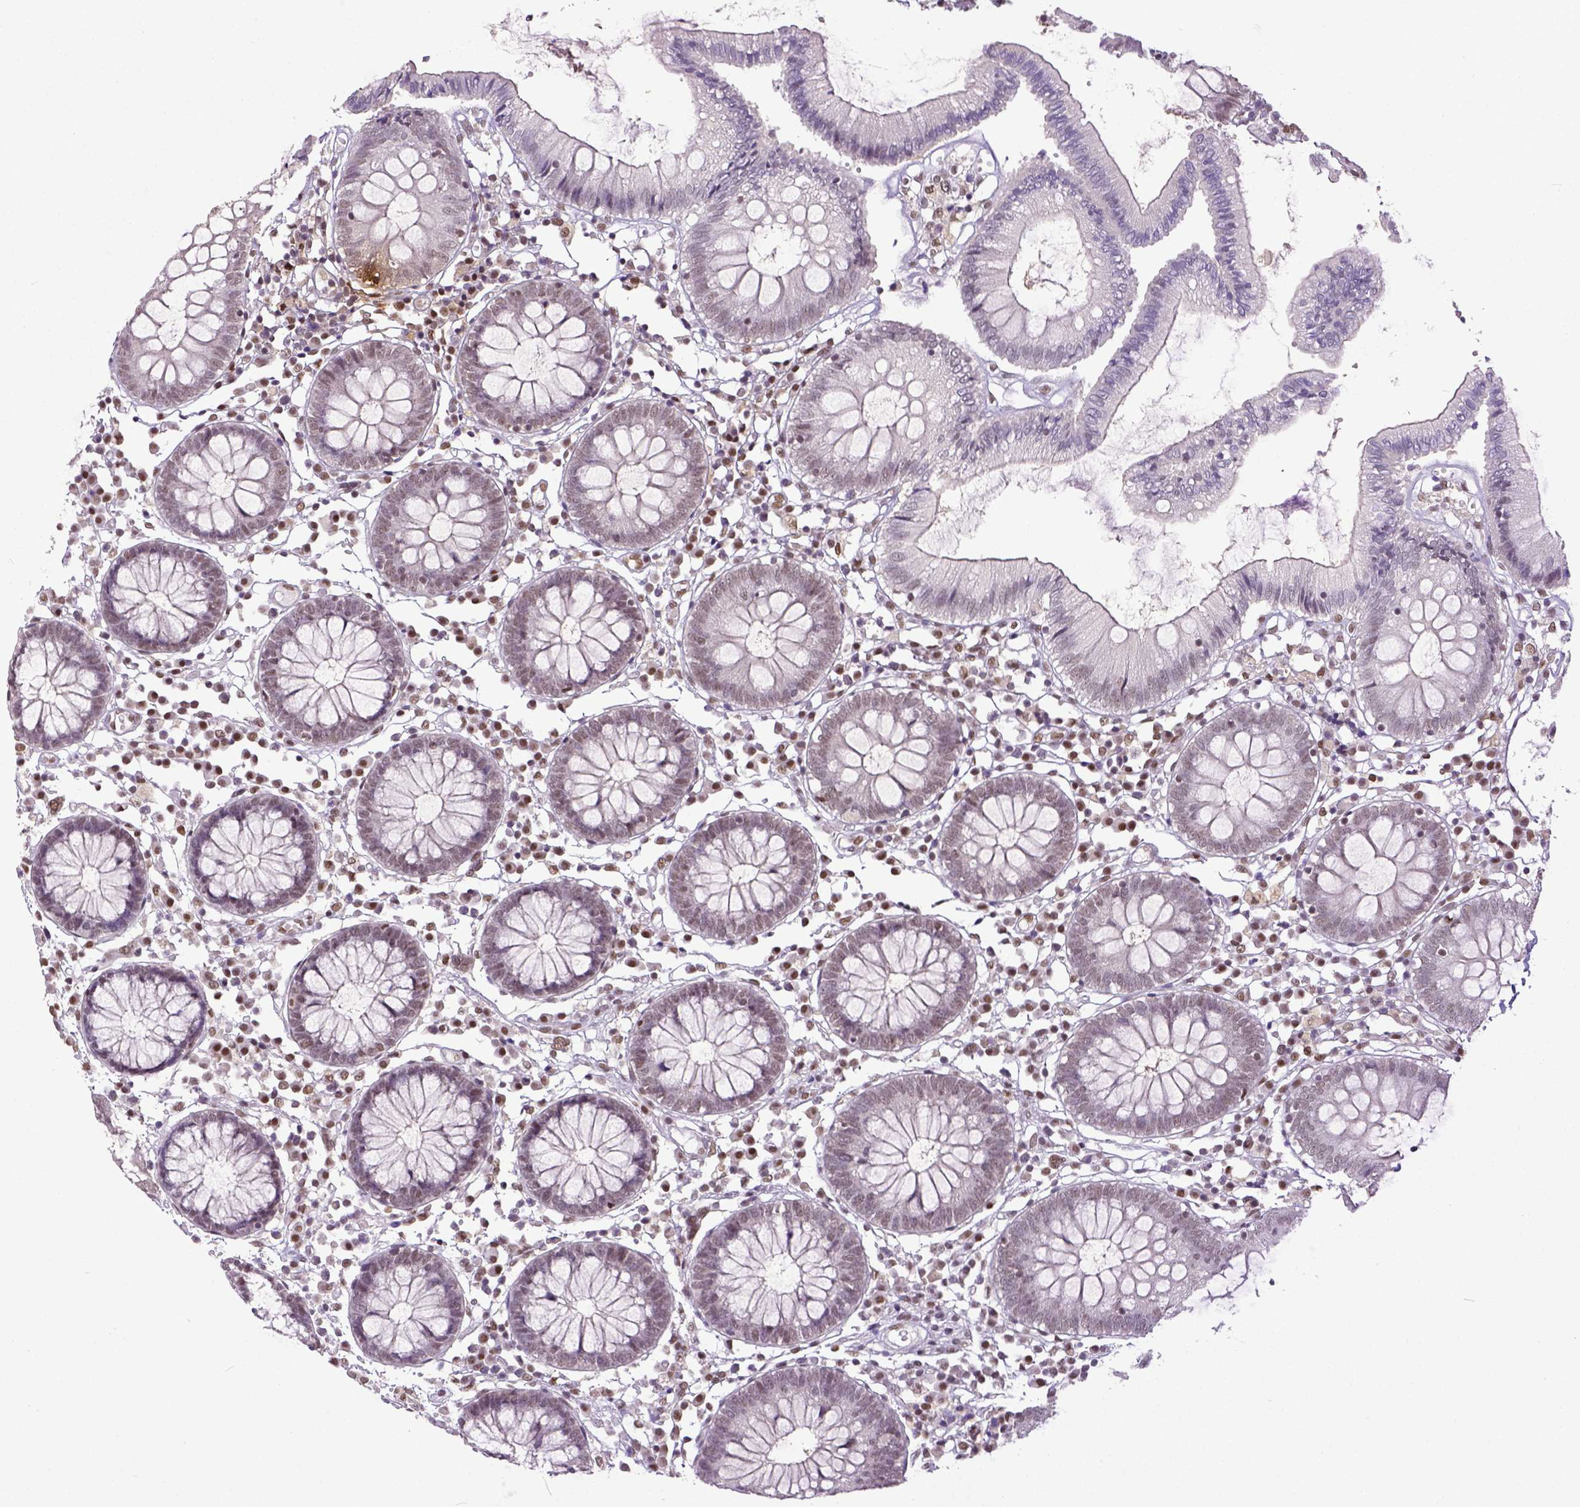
{"staining": {"intensity": "moderate", "quantity": ">75%", "location": "nuclear"}, "tissue": "colon", "cell_type": "Endothelial cells", "image_type": "normal", "snomed": [{"axis": "morphology", "description": "Normal tissue, NOS"}, {"axis": "morphology", "description": "Adenocarcinoma, NOS"}, {"axis": "topography", "description": "Colon"}], "caption": "About >75% of endothelial cells in normal colon reveal moderate nuclear protein staining as visualized by brown immunohistochemical staining.", "gene": "ERCC1", "patient": {"sex": "male", "age": 83}}